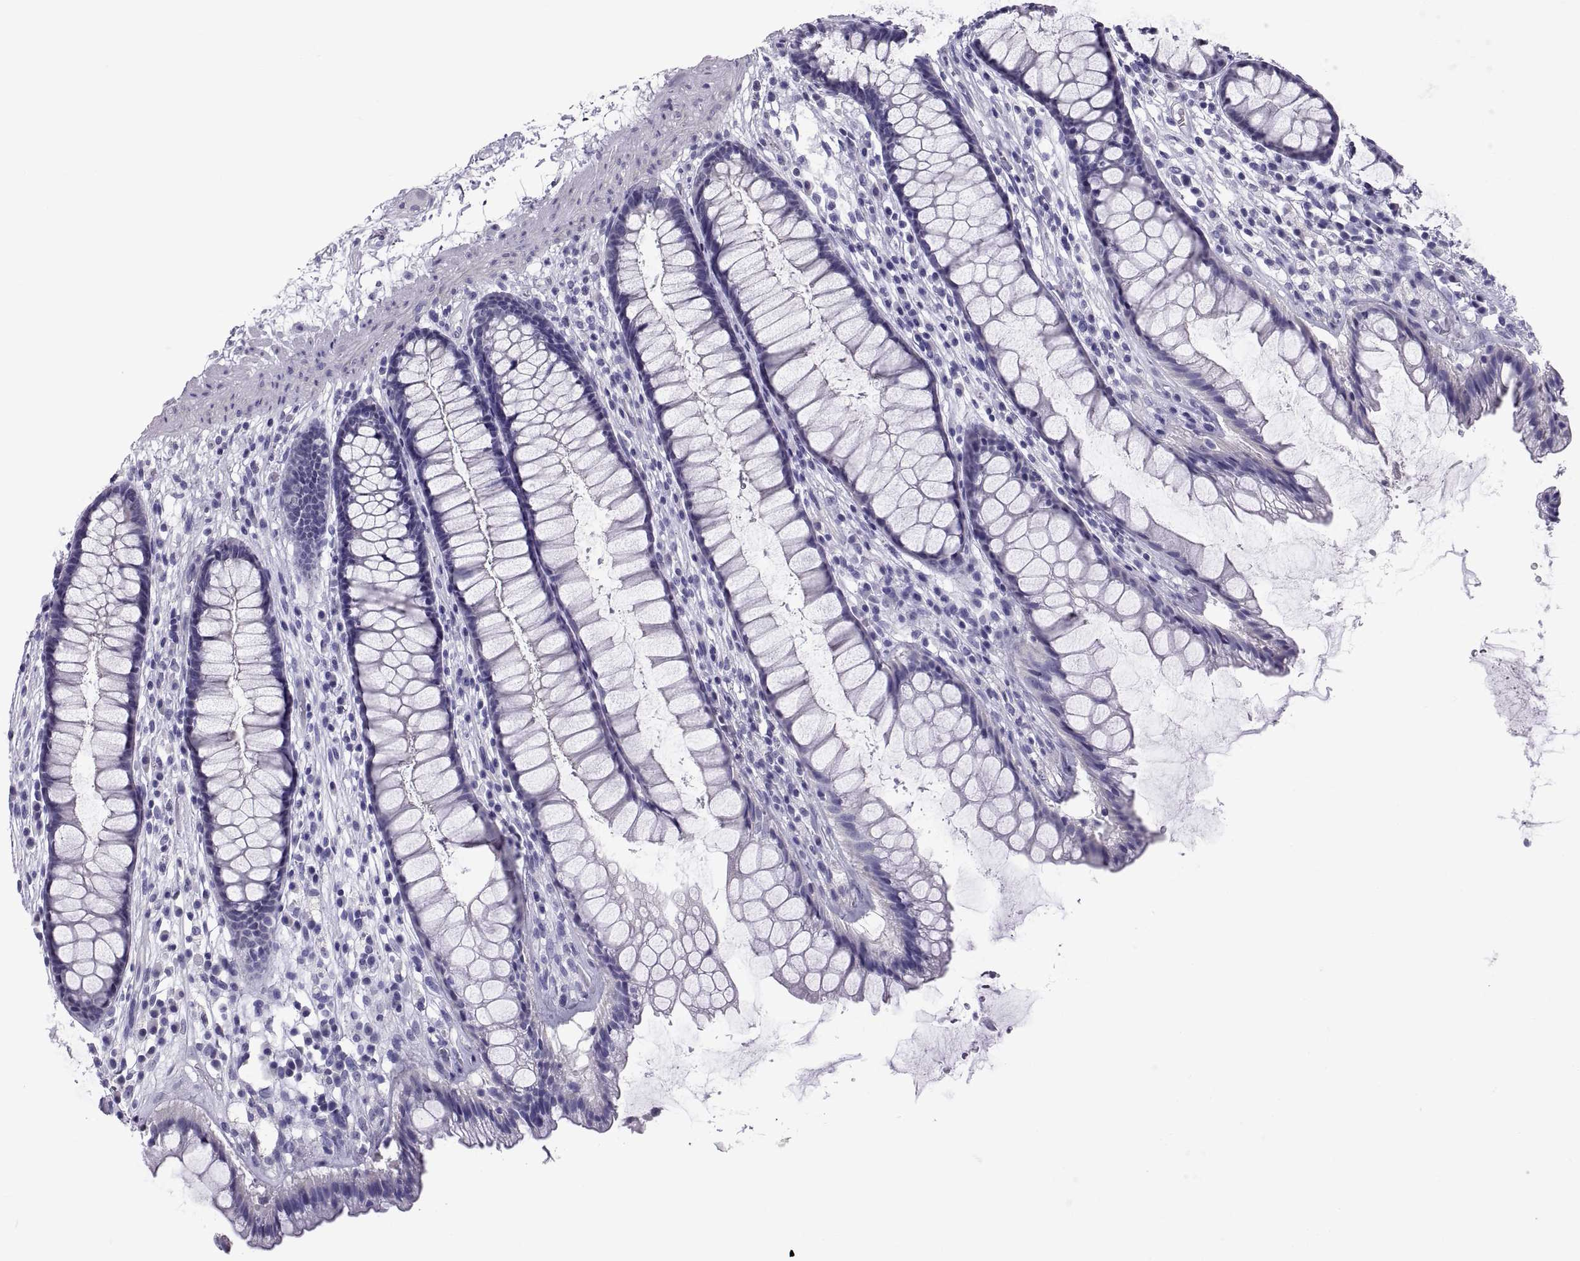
{"staining": {"intensity": "negative", "quantity": "none", "location": "none"}, "tissue": "rectum", "cell_type": "Glandular cells", "image_type": "normal", "snomed": [{"axis": "morphology", "description": "Normal tissue, NOS"}, {"axis": "topography", "description": "Rectum"}], "caption": "Immunohistochemistry image of unremarkable rectum stained for a protein (brown), which reveals no positivity in glandular cells. (Immunohistochemistry, brightfield microscopy, high magnification).", "gene": "RNASE12", "patient": {"sex": "male", "age": 72}}